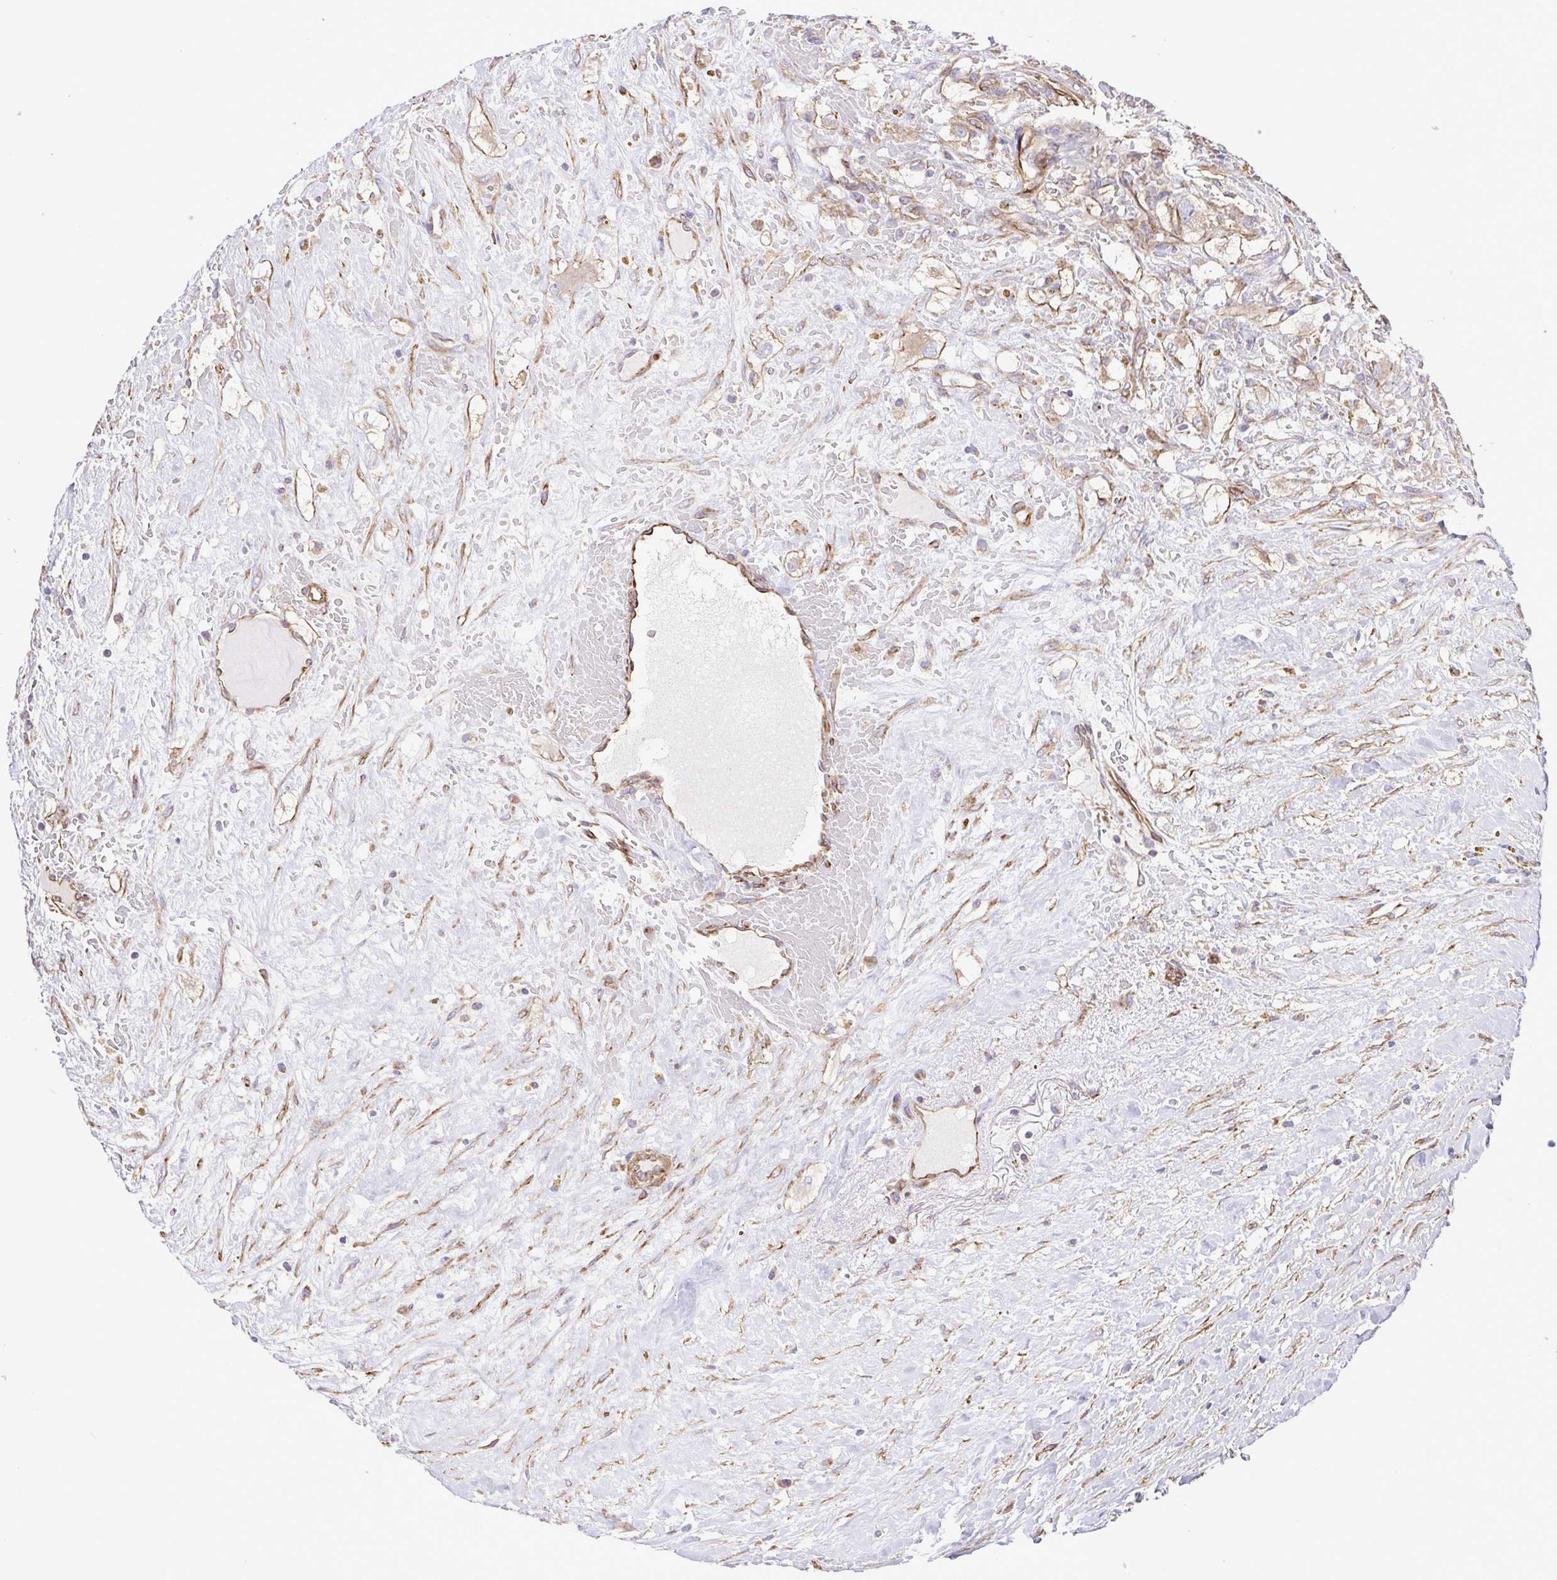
{"staining": {"intensity": "negative", "quantity": "none", "location": "none"}, "tissue": "renal cancer", "cell_type": "Tumor cells", "image_type": "cancer", "snomed": [{"axis": "morphology", "description": "Adenocarcinoma, NOS"}, {"axis": "topography", "description": "Kidney"}], "caption": "Histopathology image shows no protein expression in tumor cells of renal cancer tissue.", "gene": "FLT1", "patient": {"sex": "male", "age": 59}}